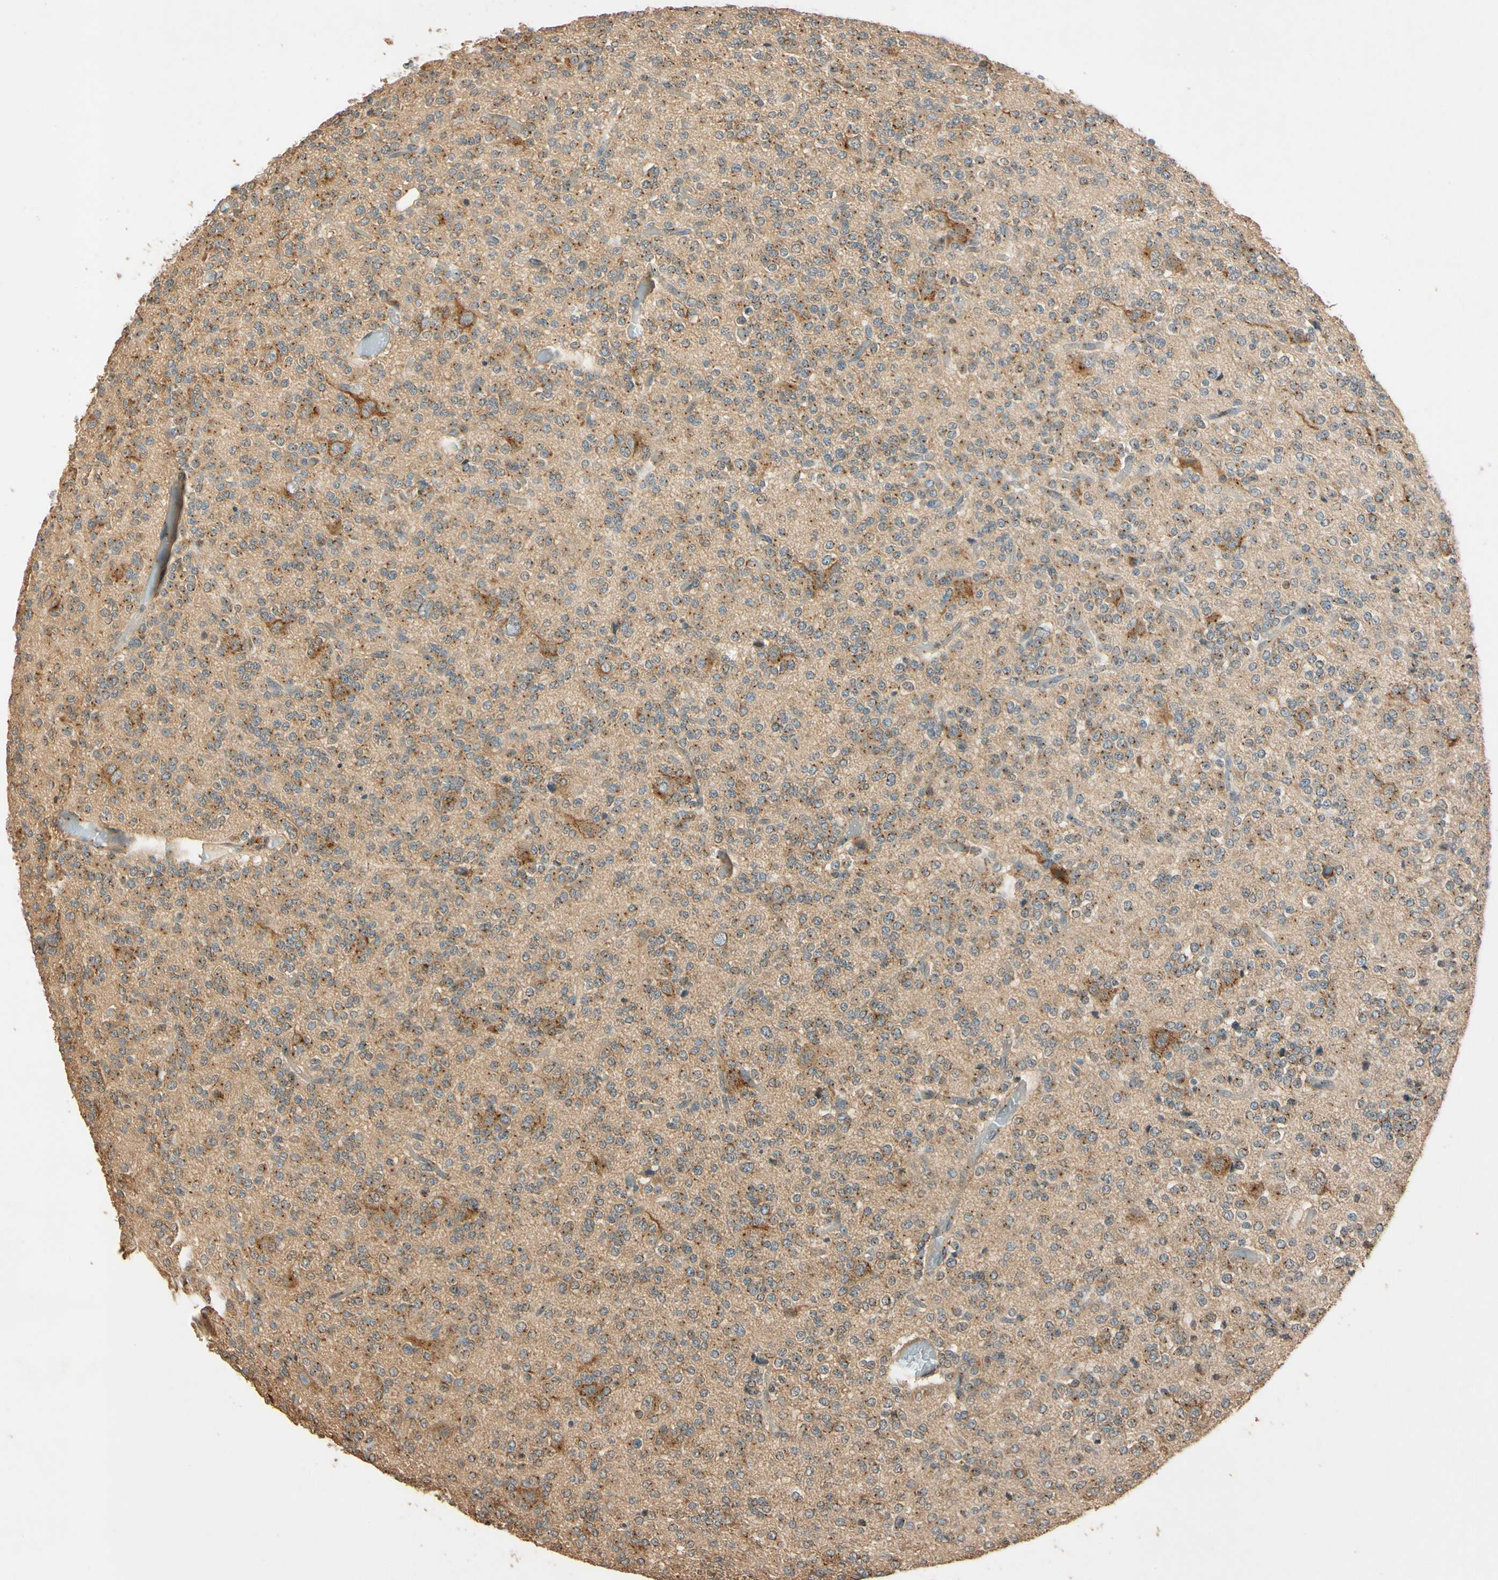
{"staining": {"intensity": "moderate", "quantity": ">75%", "location": "cytoplasmic/membranous"}, "tissue": "glioma", "cell_type": "Tumor cells", "image_type": "cancer", "snomed": [{"axis": "morphology", "description": "Glioma, malignant, Low grade"}, {"axis": "topography", "description": "Brain"}], "caption": "The histopathology image reveals a brown stain indicating the presence of a protein in the cytoplasmic/membranous of tumor cells in malignant low-grade glioma.", "gene": "AKAP9", "patient": {"sex": "male", "age": 38}}